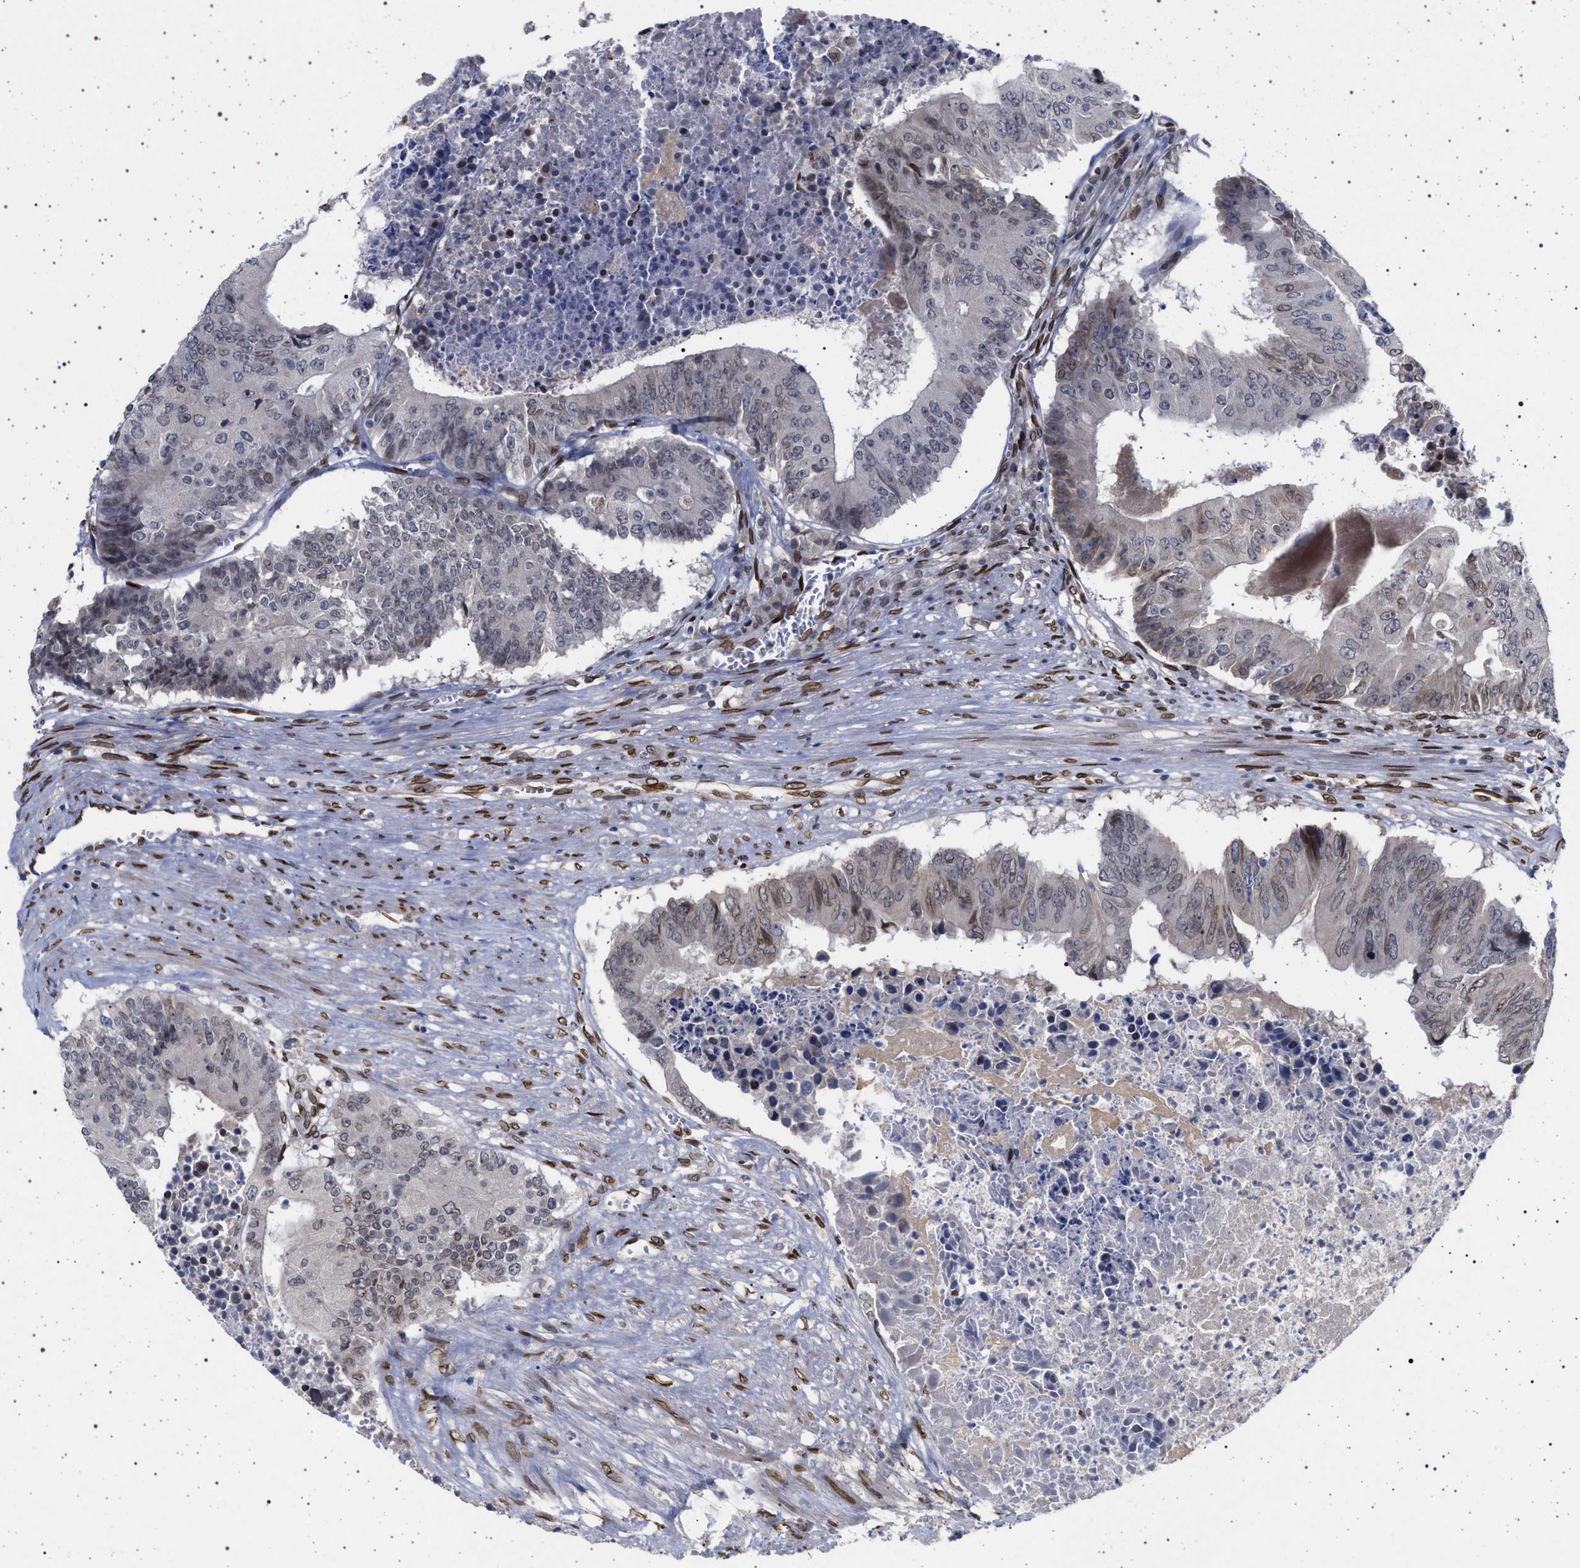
{"staining": {"intensity": "moderate", "quantity": "<25%", "location": "cytoplasmic/membranous"}, "tissue": "colorectal cancer", "cell_type": "Tumor cells", "image_type": "cancer", "snomed": [{"axis": "morphology", "description": "Adenocarcinoma, NOS"}, {"axis": "topography", "description": "Colon"}], "caption": "Tumor cells exhibit moderate cytoplasmic/membranous staining in about <25% of cells in adenocarcinoma (colorectal).", "gene": "ING2", "patient": {"sex": "male", "age": 87}}